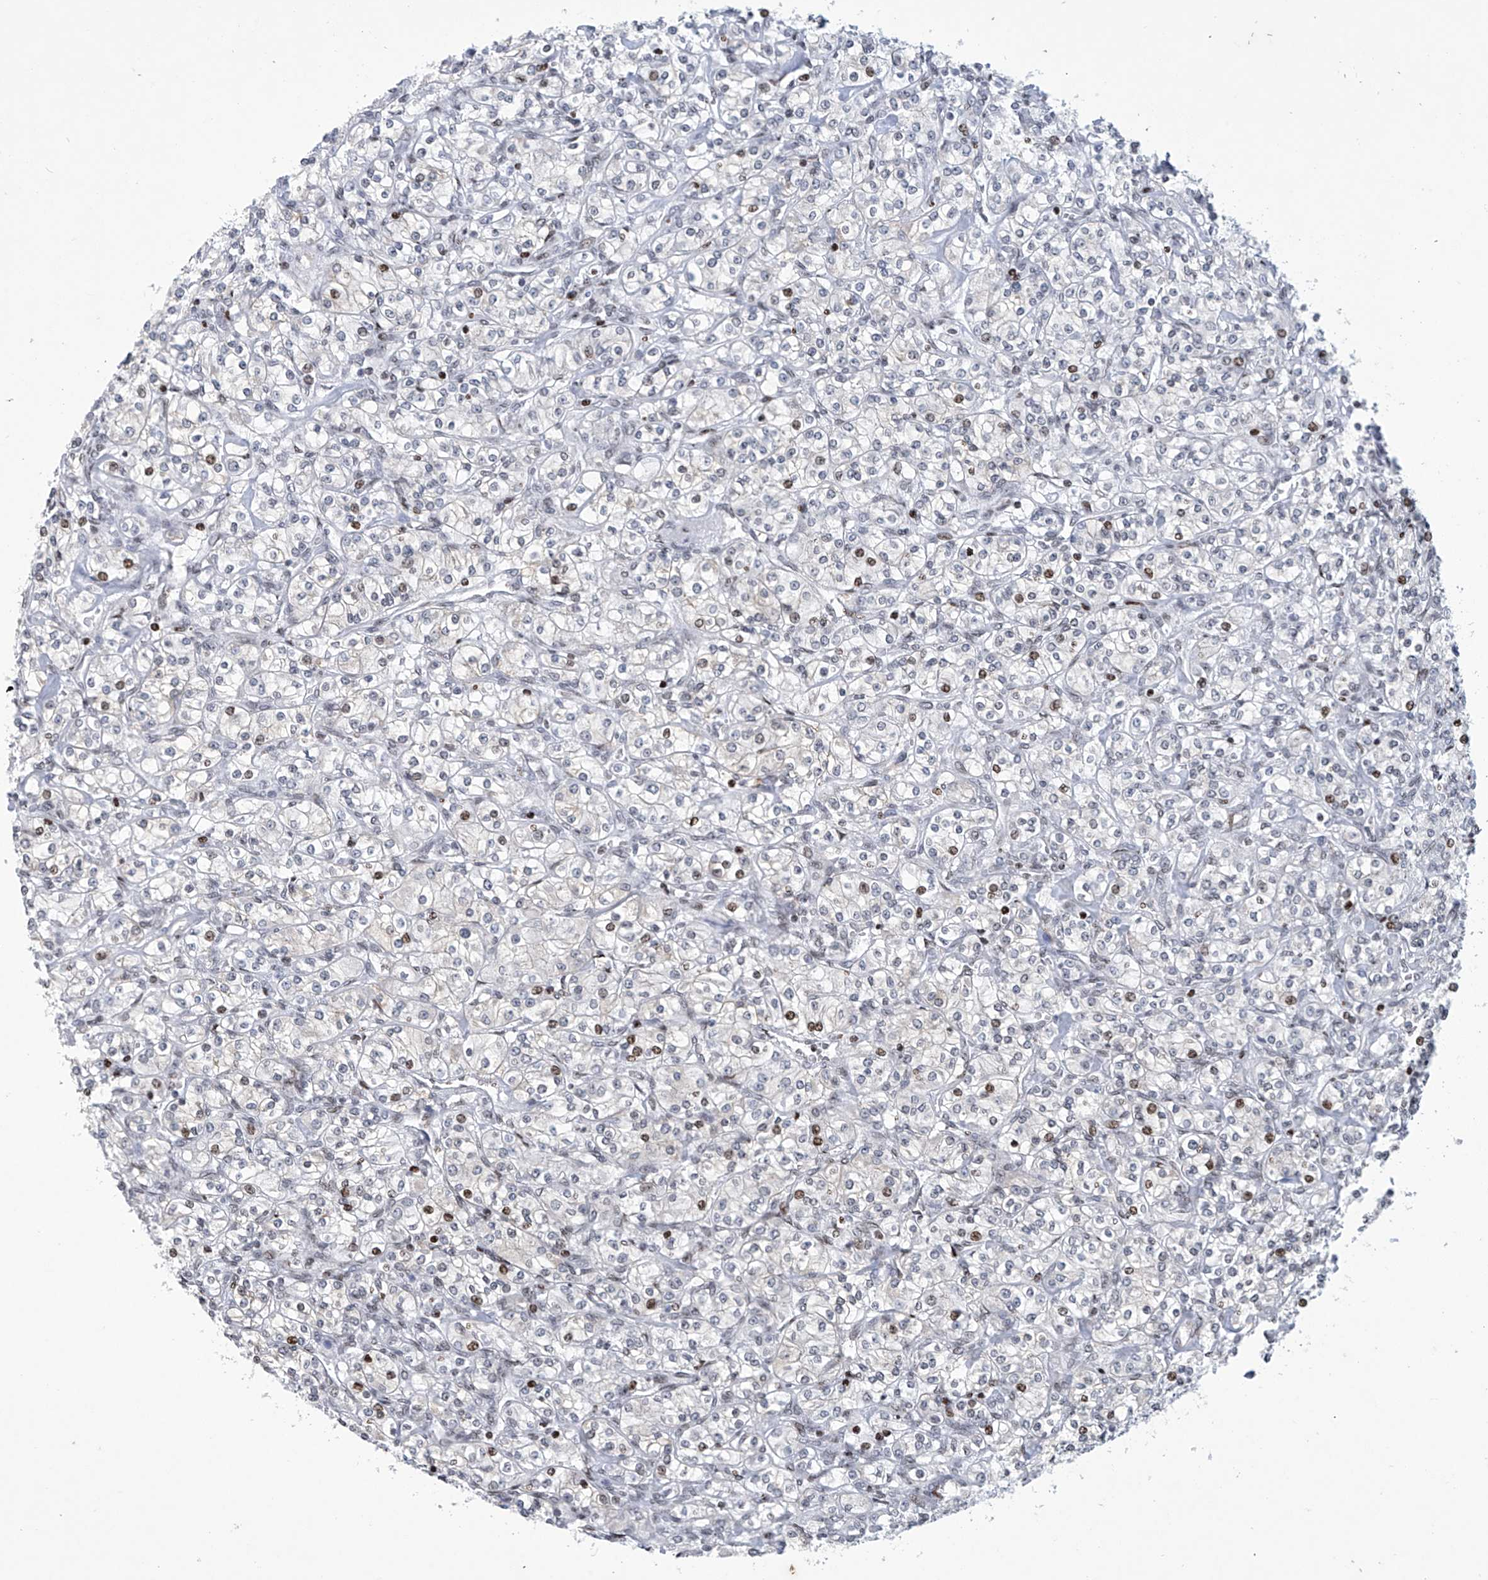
{"staining": {"intensity": "moderate", "quantity": "<25%", "location": "nuclear"}, "tissue": "renal cancer", "cell_type": "Tumor cells", "image_type": "cancer", "snomed": [{"axis": "morphology", "description": "Adenocarcinoma, NOS"}, {"axis": "topography", "description": "Kidney"}], "caption": "Tumor cells reveal low levels of moderate nuclear positivity in about <25% of cells in renal cancer.", "gene": "RFX7", "patient": {"sex": "male", "age": 77}}